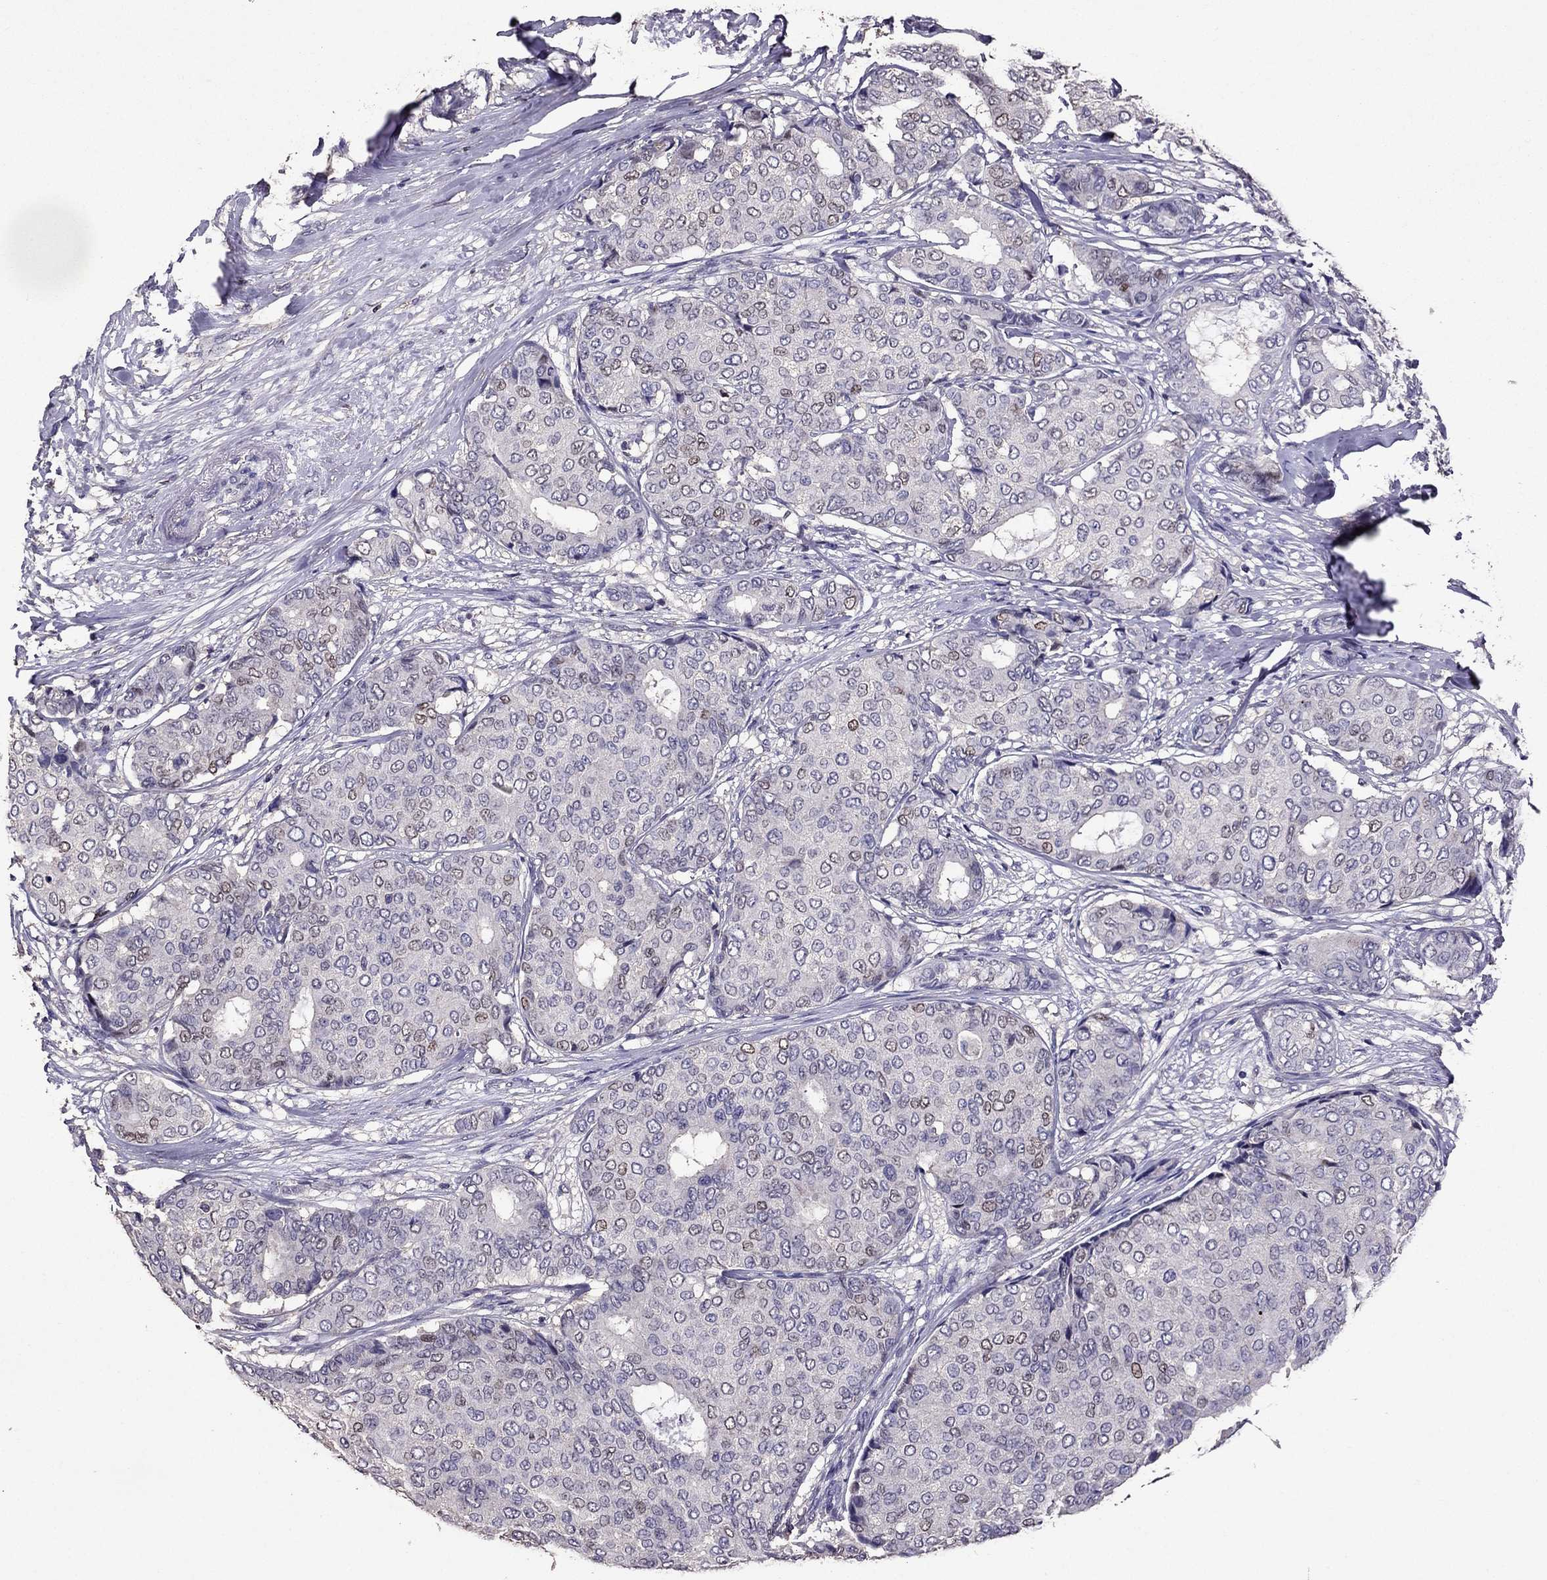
{"staining": {"intensity": "weak", "quantity": "<25%", "location": "nuclear"}, "tissue": "breast cancer", "cell_type": "Tumor cells", "image_type": "cancer", "snomed": [{"axis": "morphology", "description": "Duct carcinoma"}, {"axis": "topography", "description": "Breast"}], "caption": "Invasive ductal carcinoma (breast) was stained to show a protein in brown. There is no significant staining in tumor cells.", "gene": "NKX3-1", "patient": {"sex": "female", "age": 75}}